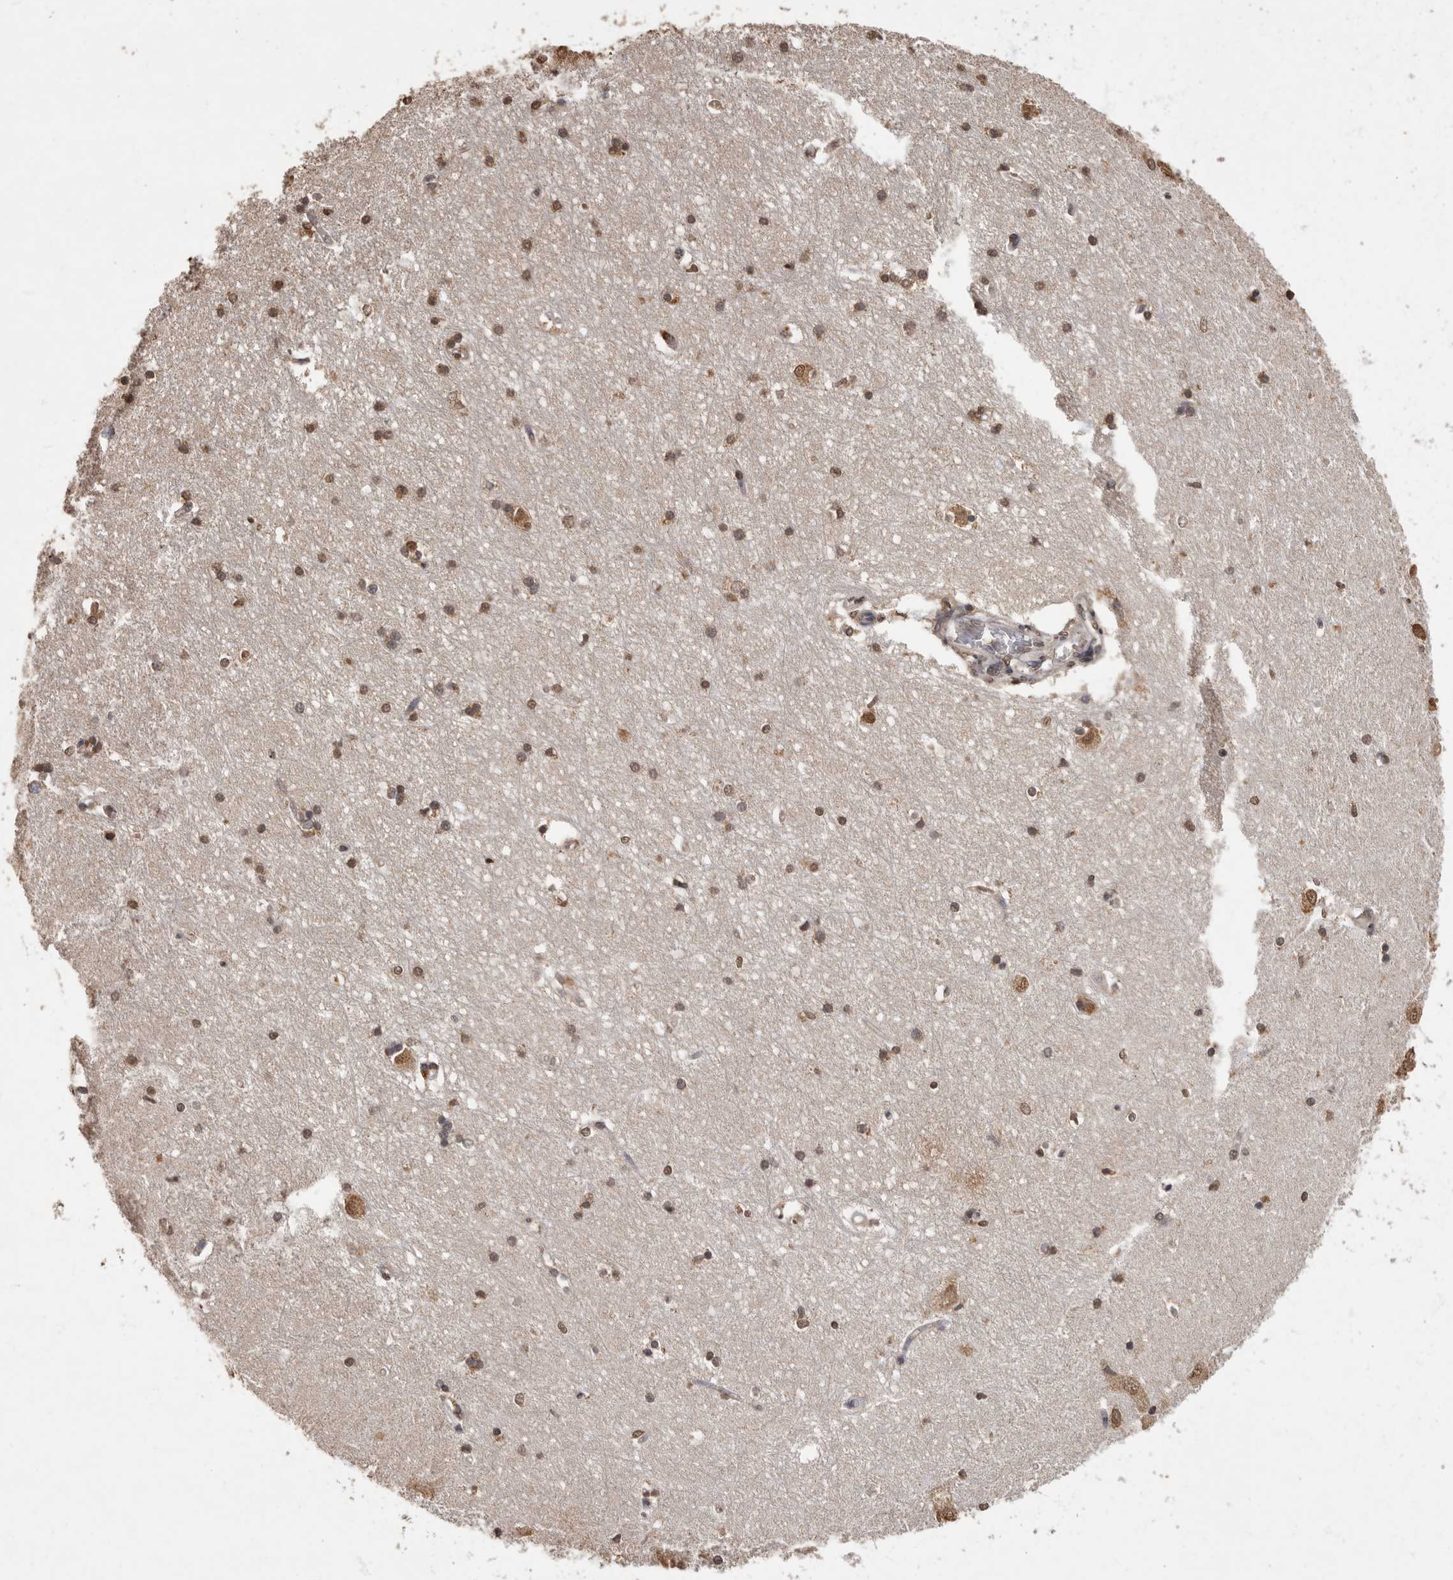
{"staining": {"intensity": "moderate", "quantity": ">75%", "location": "cytoplasmic/membranous,nuclear"}, "tissue": "hippocampus", "cell_type": "Glial cells", "image_type": "normal", "snomed": [{"axis": "morphology", "description": "Normal tissue, NOS"}, {"axis": "topography", "description": "Hippocampus"}], "caption": "IHC photomicrograph of normal hippocampus: hippocampus stained using immunohistochemistry (IHC) demonstrates medium levels of moderate protein expression localized specifically in the cytoplasmic/membranous,nuclear of glial cells, appearing as a cytoplasmic/membranous,nuclear brown color.", "gene": "MAFG", "patient": {"sex": "male", "age": 45}}